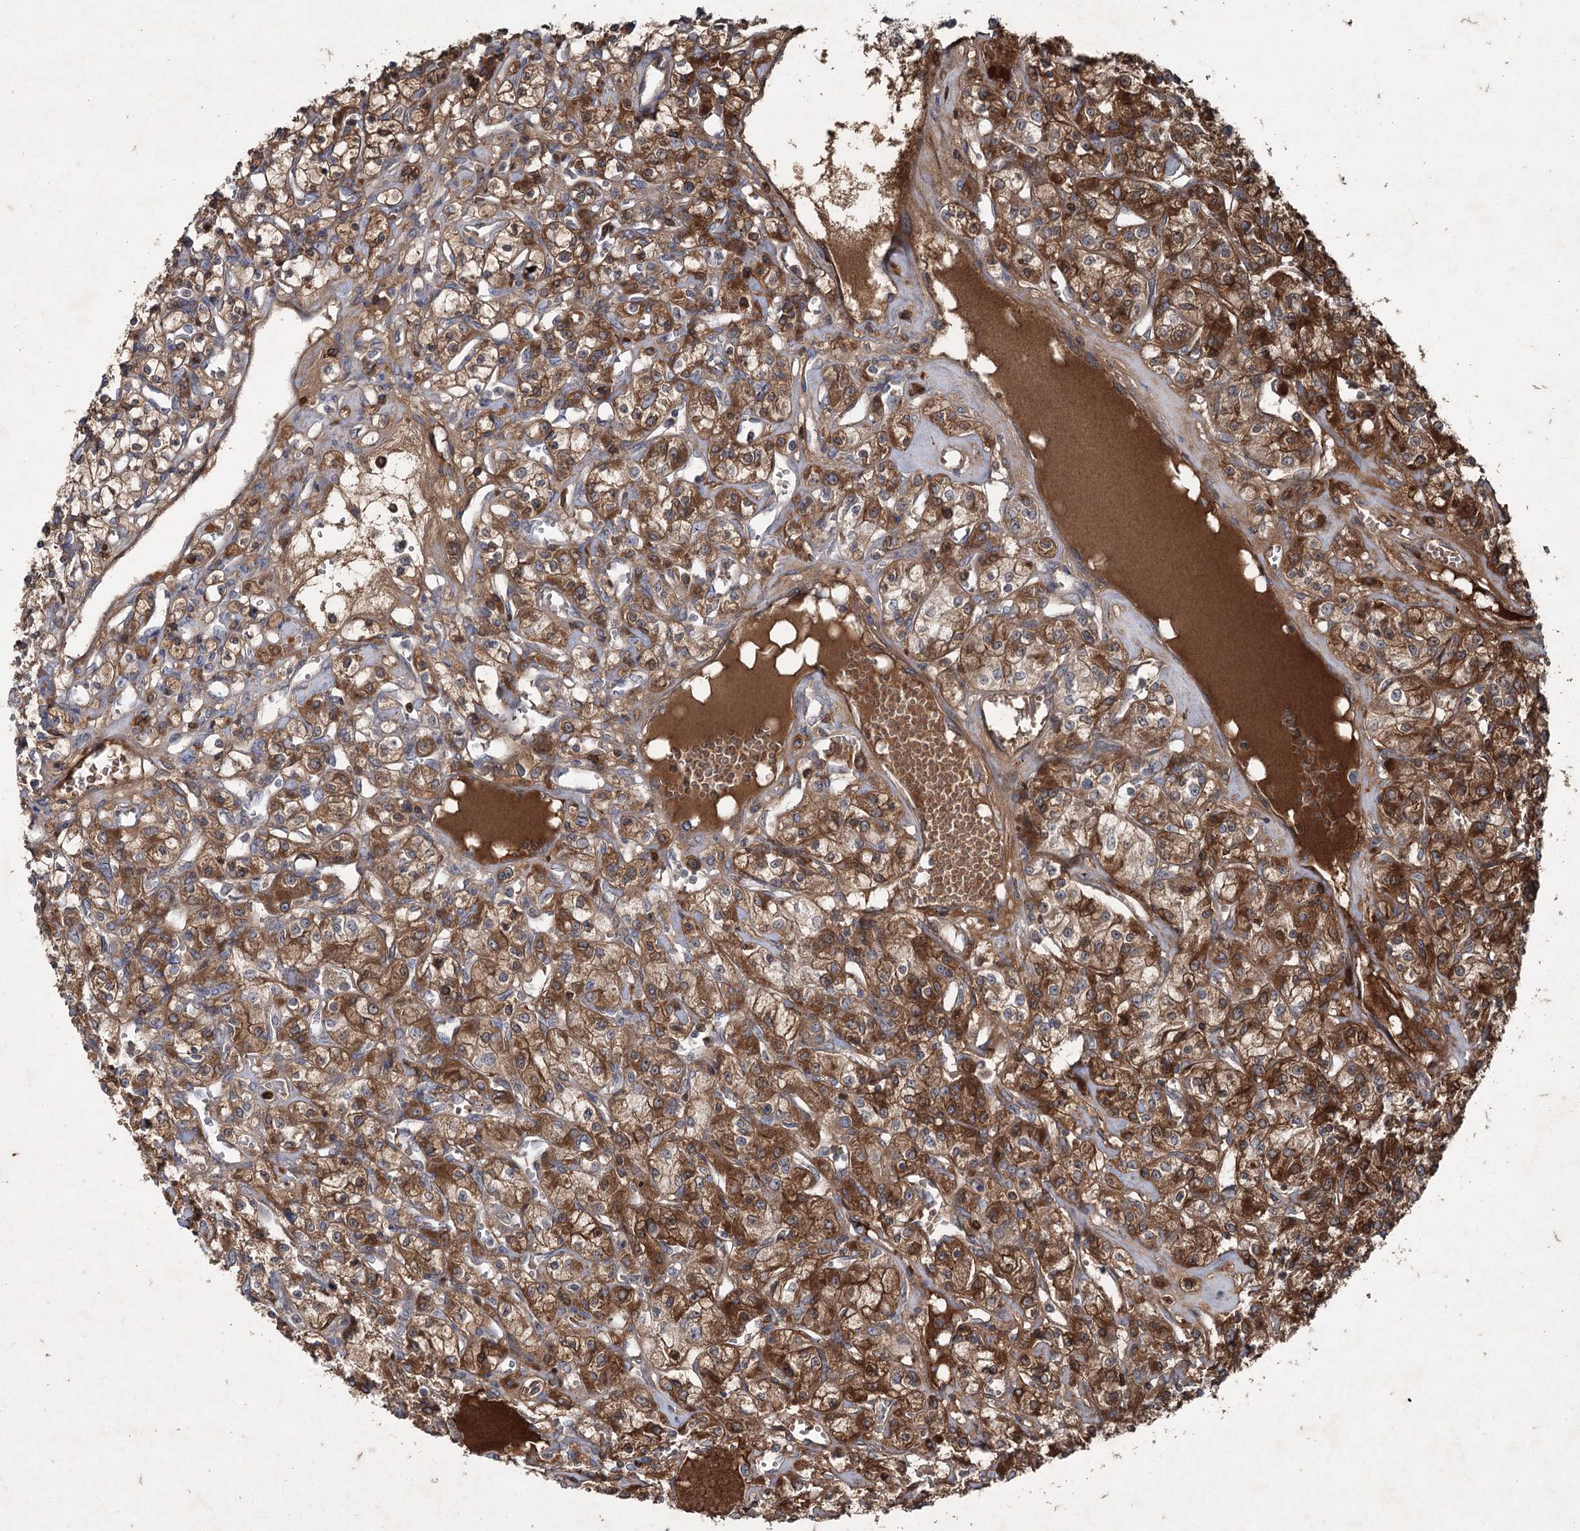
{"staining": {"intensity": "strong", "quantity": ">75%", "location": "cytoplasmic/membranous"}, "tissue": "renal cancer", "cell_type": "Tumor cells", "image_type": "cancer", "snomed": [{"axis": "morphology", "description": "Adenocarcinoma, NOS"}, {"axis": "topography", "description": "Kidney"}], "caption": "Immunohistochemistry micrograph of human renal adenocarcinoma stained for a protein (brown), which exhibits high levels of strong cytoplasmic/membranous positivity in about >75% of tumor cells.", "gene": "PGLYRP2", "patient": {"sex": "female", "age": 59}}